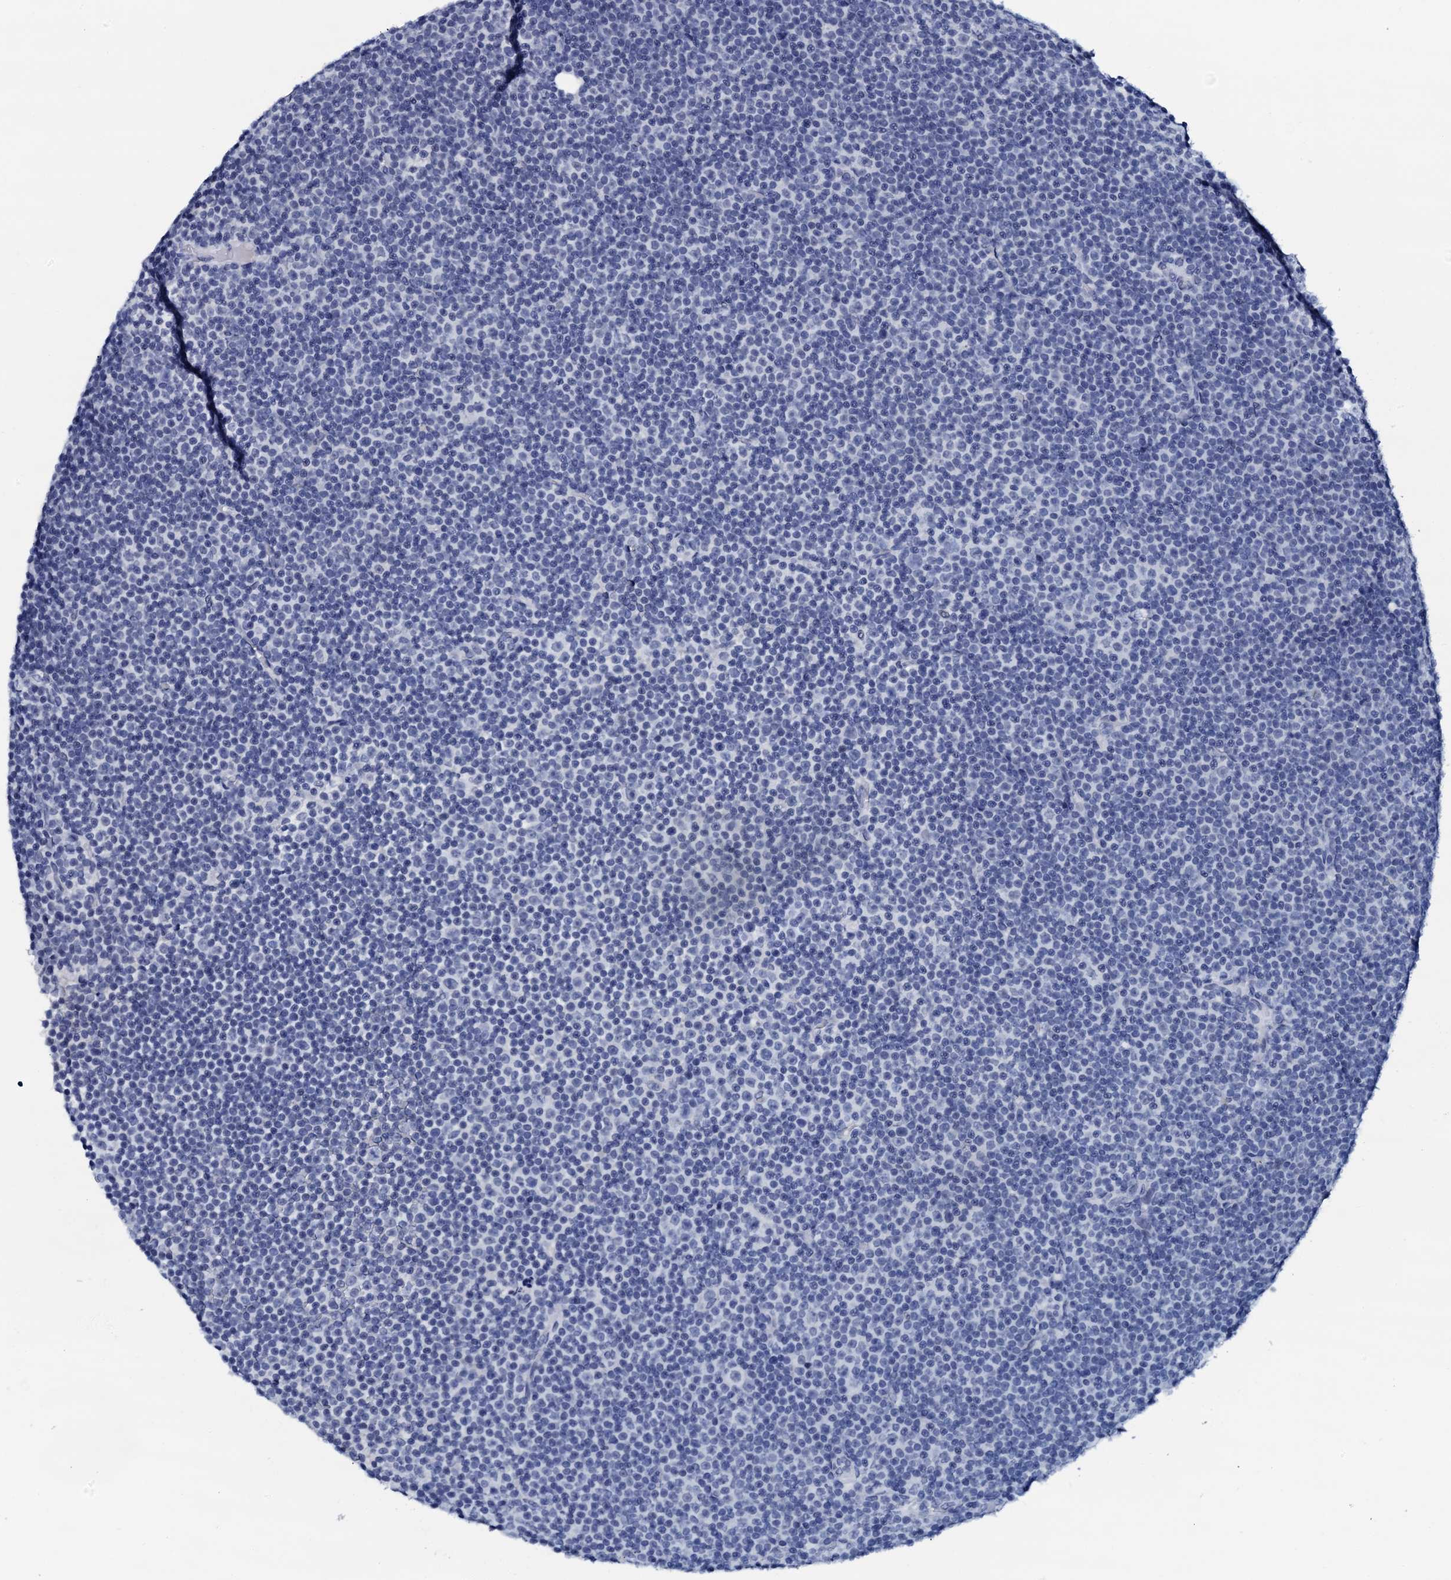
{"staining": {"intensity": "negative", "quantity": "none", "location": "none"}, "tissue": "lymphoma", "cell_type": "Tumor cells", "image_type": "cancer", "snomed": [{"axis": "morphology", "description": "Malignant lymphoma, non-Hodgkin's type, Low grade"}, {"axis": "topography", "description": "Lymph node"}], "caption": "The photomicrograph demonstrates no staining of tumor cells in lymphoma.", "gene": "SPATA19", "patient": {"sex": "female", "age": 67}}